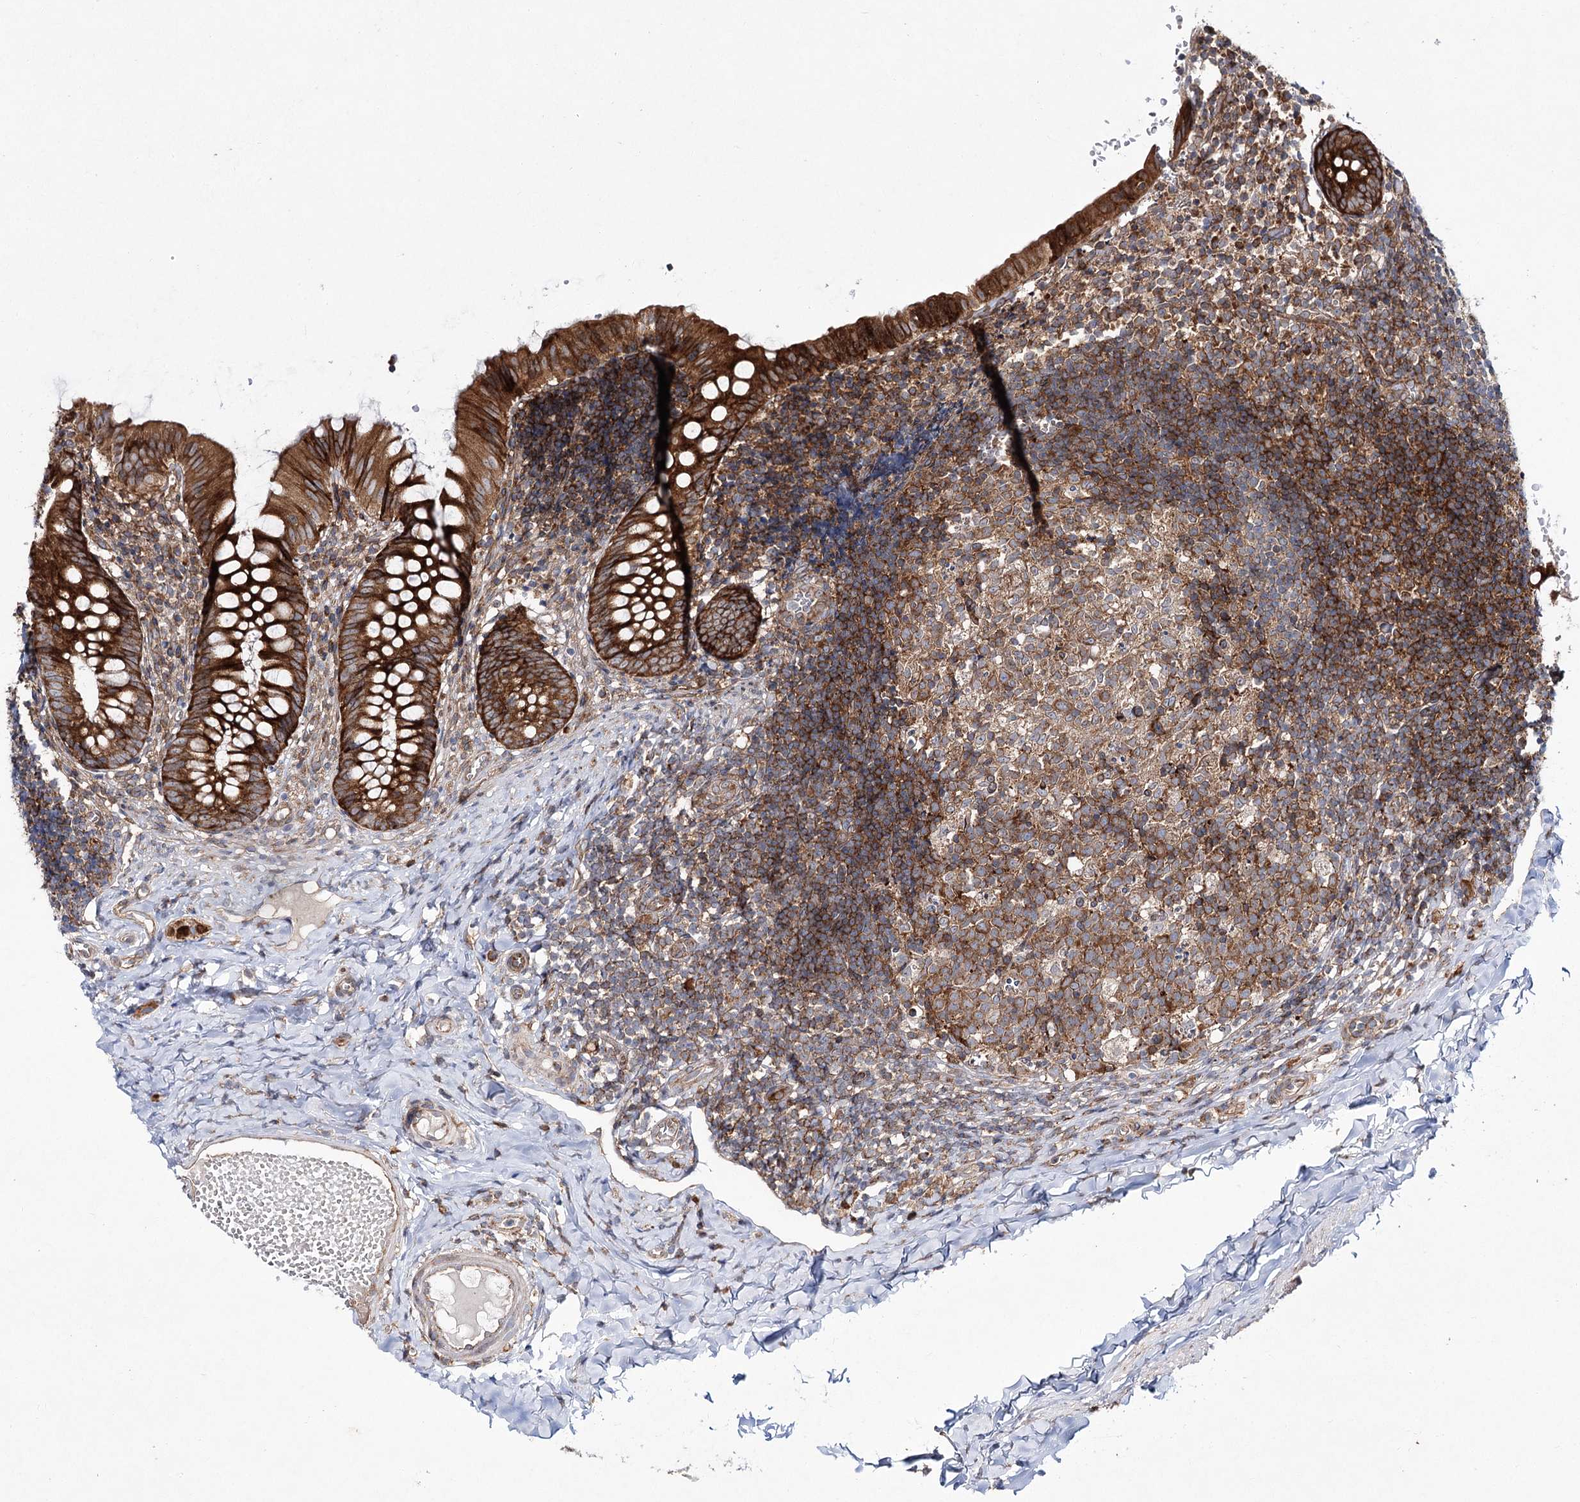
{"staining": {"intensity": "strong", "quantity": ">75%", "location": "cytoplasmic/membranous"}, "tissue": "appendix", "cell_type": "Glandular cells", "image_type": "normal", "snomed": [{"axis": "morphology", "description": "Normal tissue, NOS"}, {"axis": "topography", "description": "Appendix"}], "caption": "Glandular cells demonstrate strong cytoplasmic/membranous expression in approximately >75% of cells in benign appendix. Nuclei are stained in blue.", "gene": "VWA2", "patient": {"sex": "male", "age": 8}}